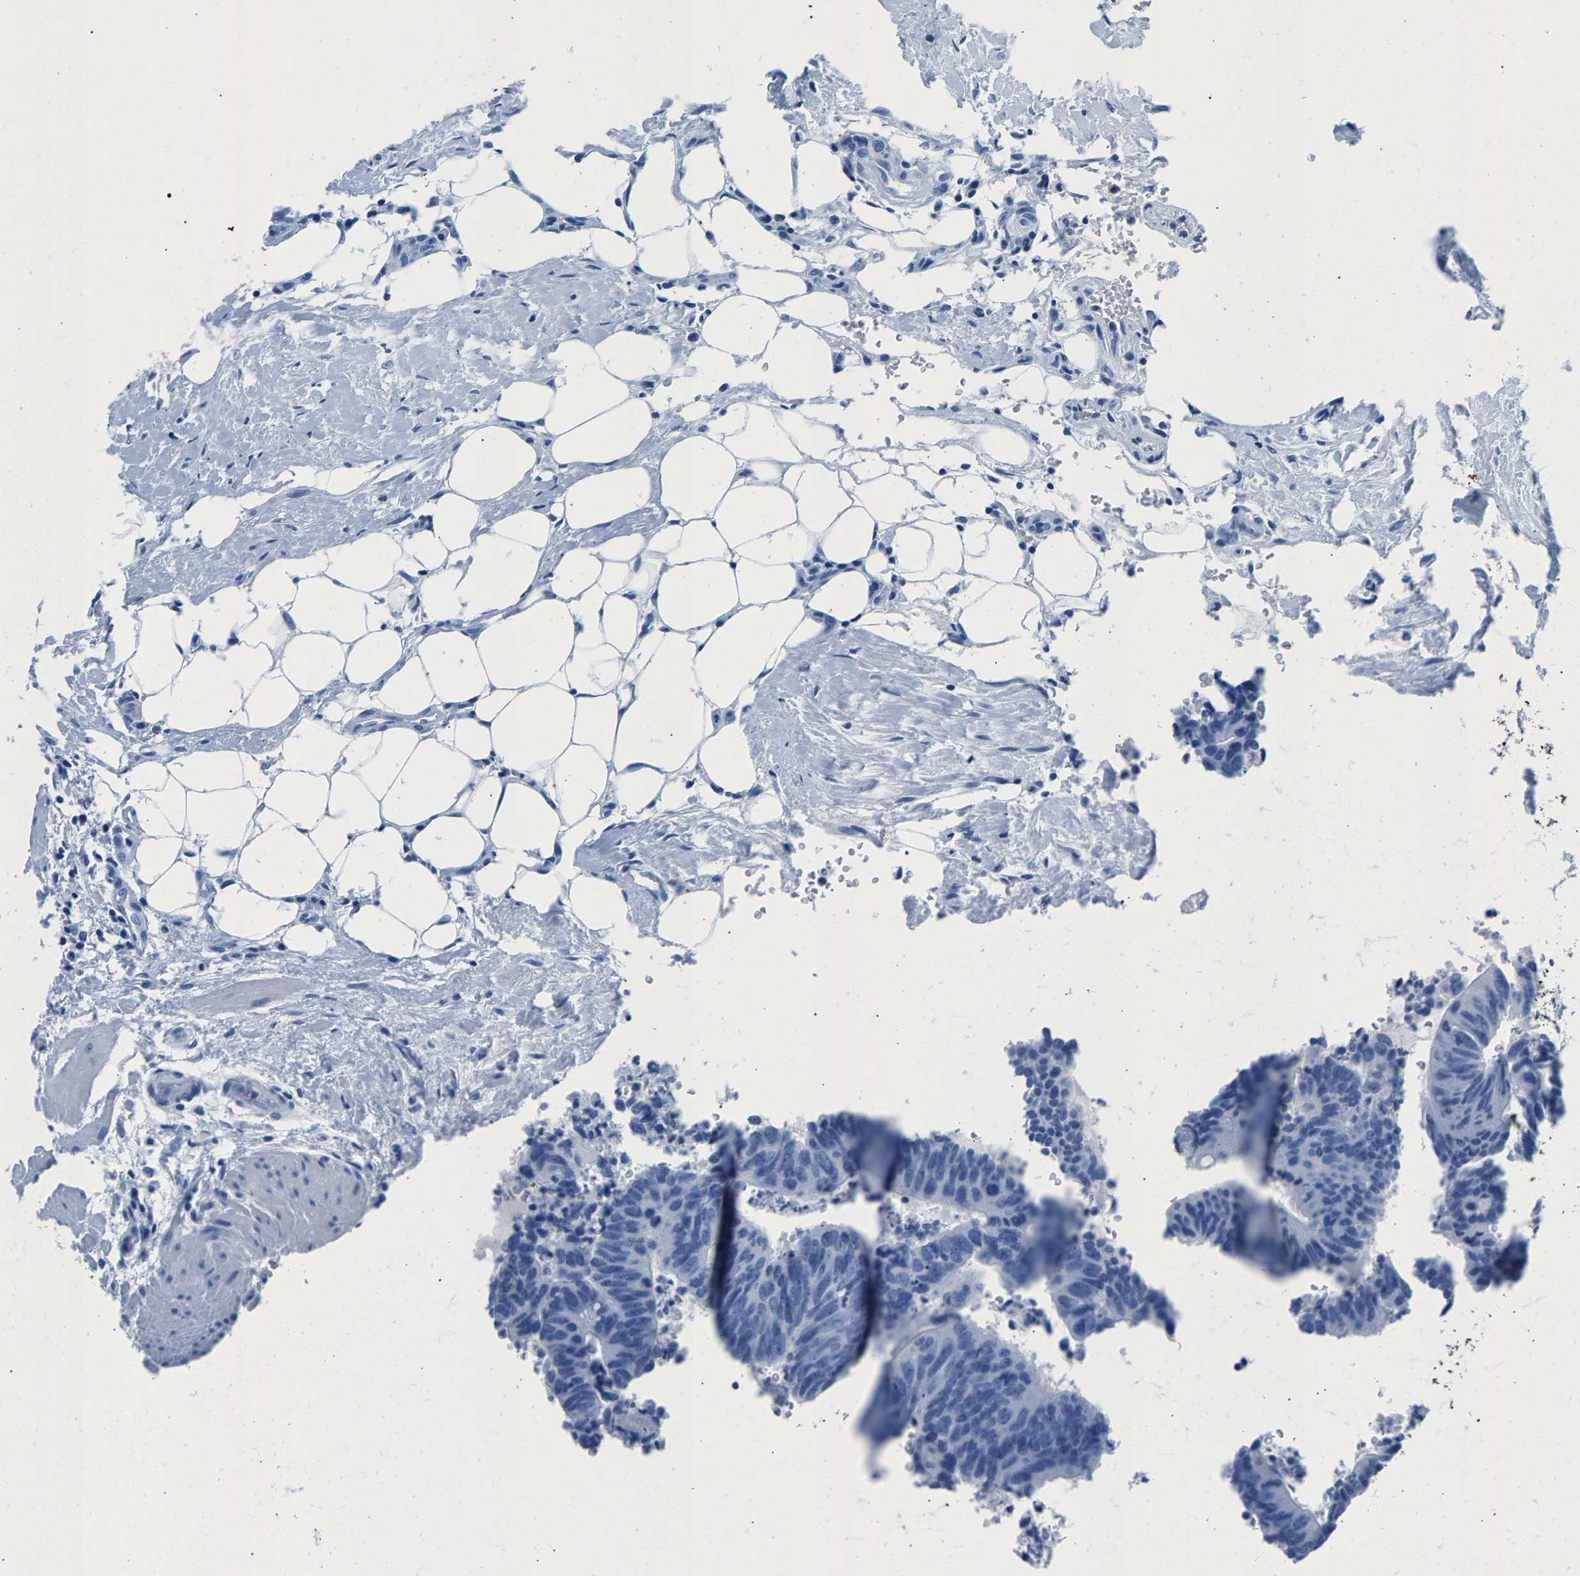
{"staining": {"intensity": "negative", "quantity": "none", "location": "none"}, "tissue": "colorectal cancer", "cell_type": "Tumor cells", "image_type": "cancer", "snomed": [{"axis": "morphology", "description": "Adenocarcinoma, NOS"}, {"axis": "topography", "description": "Colon"}], "caption": "An image of human colorectal cancer (adenocarcinoma) is negative for staining in tumor cells.", "gene": "CPS1", "patient": {"sex": "male", "age": 56}}